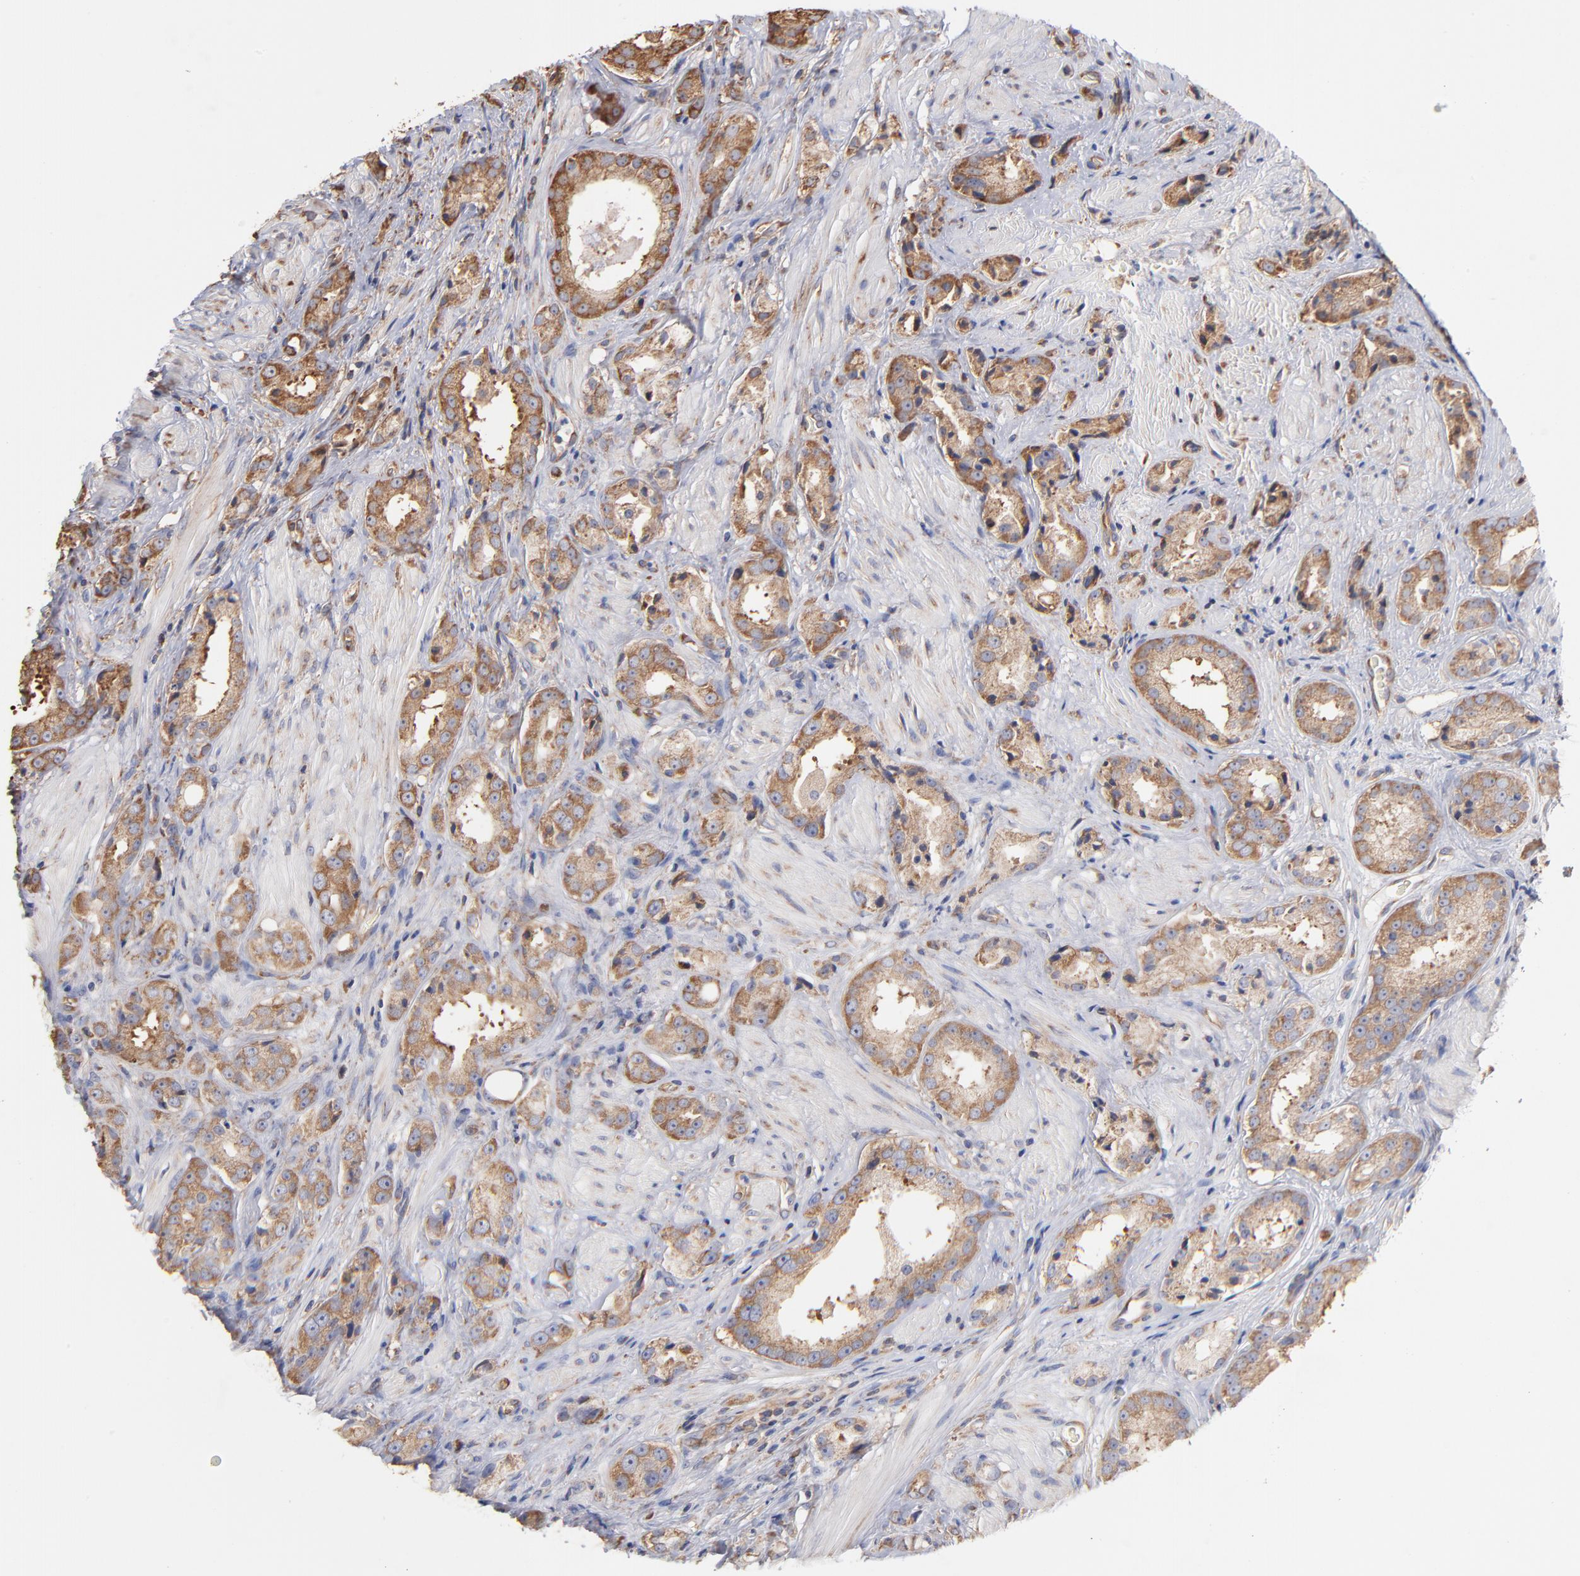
{"staining": {"intensity": "moderate", "quantity": ">75%", "location": "cytoplasmic/membranous"}, "tissue": "prostate cancer", "cell_type": "Tumor cells", "image_type": "cancer", "snomed": [{"axis": "morphology", "description": "Adenocarcinoma, Medium grade"}, {"axis": "topography", "description": "Prostate"}], "caption": "Brown immunohistochemical staining in prostate cancer reveals moderate cytoplasmic/membranous expression in about >75% of tumor cells. (brown staining indicates protein expression, while blue staining denotes nuclei).", "gene": "RPL9", "patient": {"sex": "male", "age": 53}}